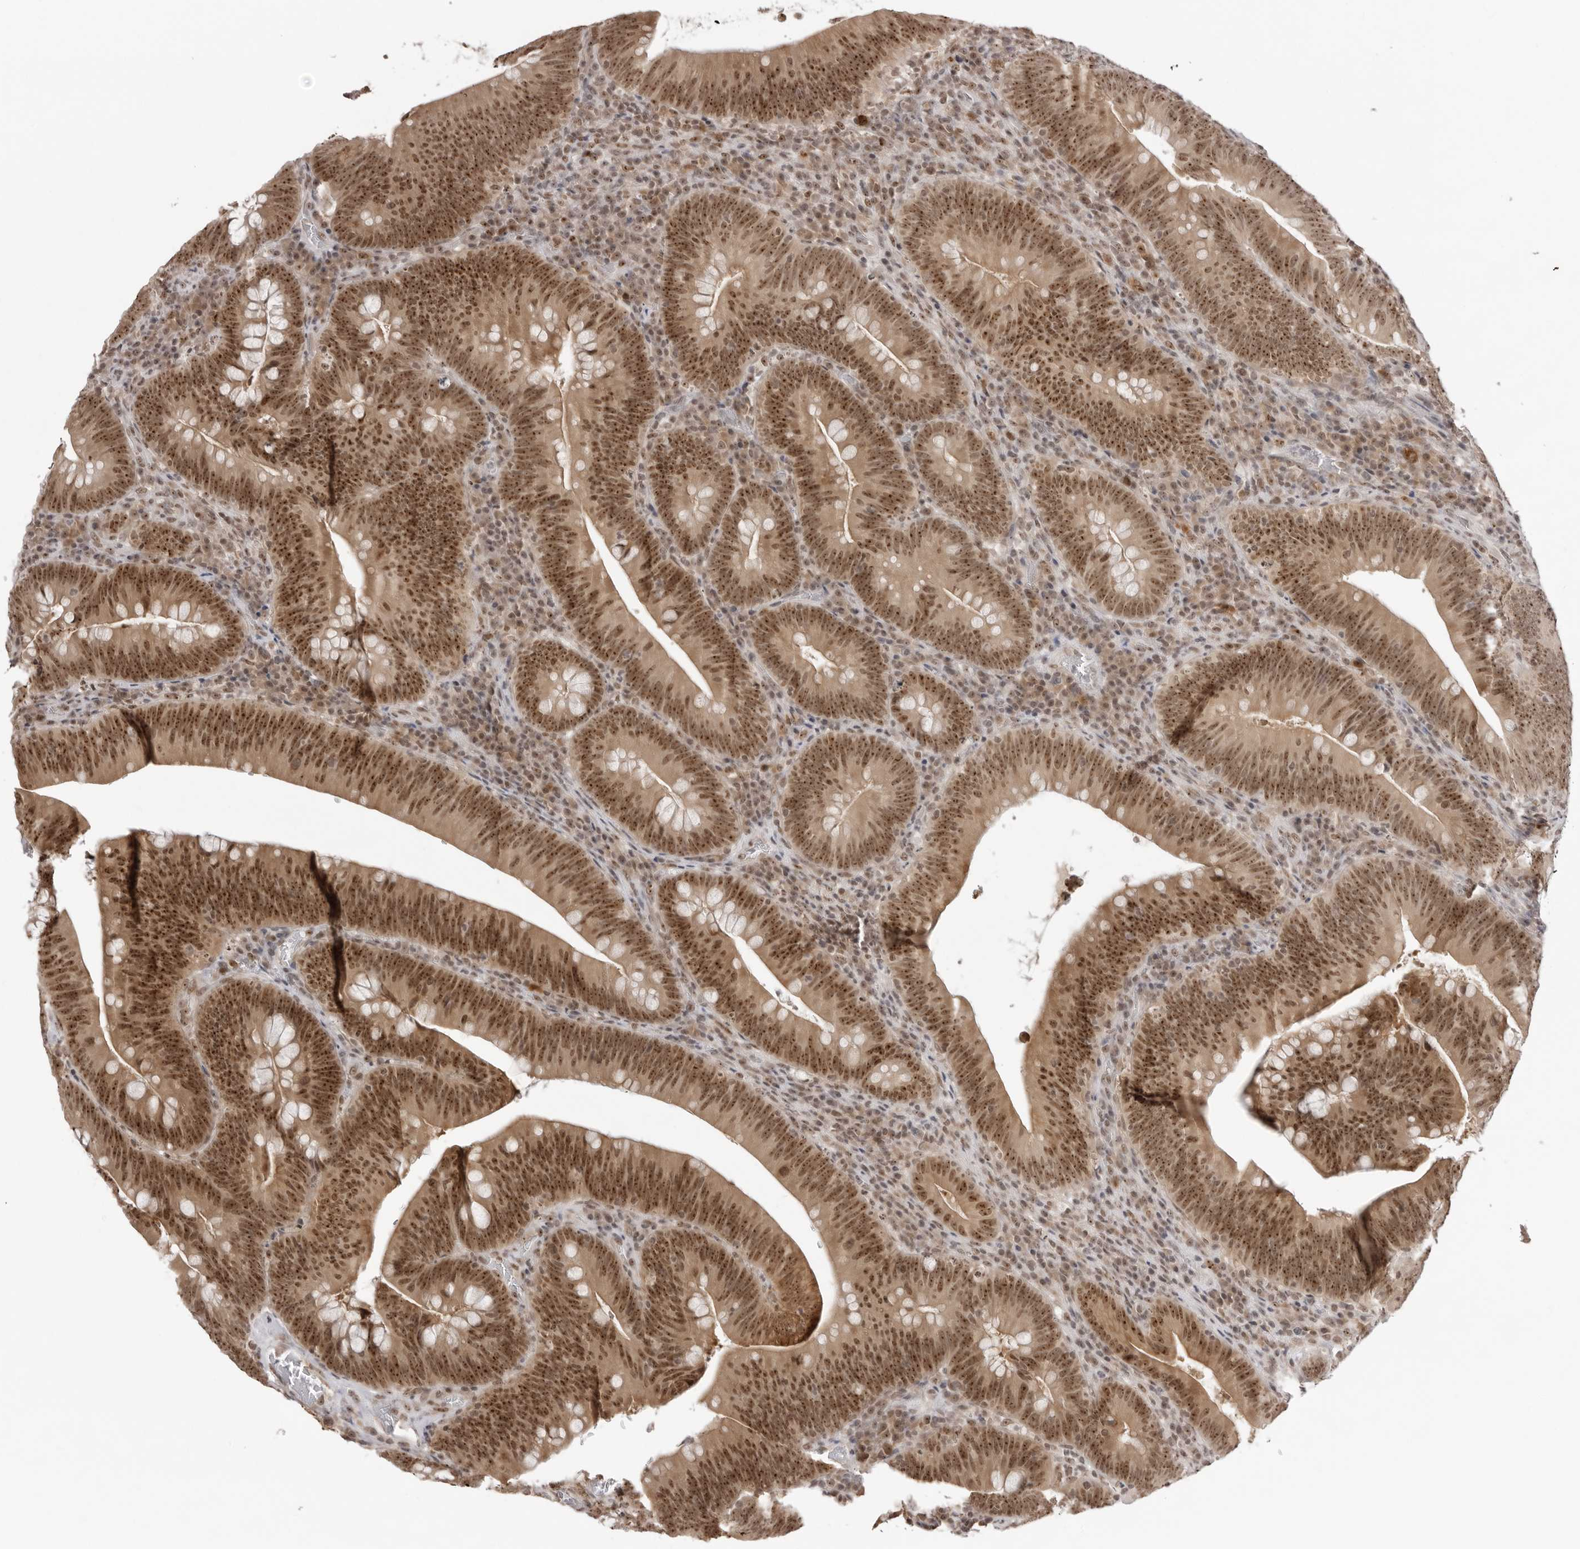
{"staining": {"intensity": "moderate", "quantity": ">75%", "location": "cytoplasmic/membranous,nuclear"}, "tissue": "colorectal cancer", "cell_type": "Tumor cells", "image_type": "cancer", "snomed": [{"axis": "morphology", "description": "Normal tissue, NOS"}, {"axis": "topography", "description": "Colon"}], "caption": "Colorectal cancer stained for a protein exhibits moderate cytoplasmic/membranous and nuclear positivity in tumor cells. The protein is stained brown, and the nuclei are stained in blue (DAB (3,3'-diaminobenzidine) IHC with brightfield microscopy, high magnification).", "gene": "EXOSC10", "patient": {"sex": "female", "age": 82}}